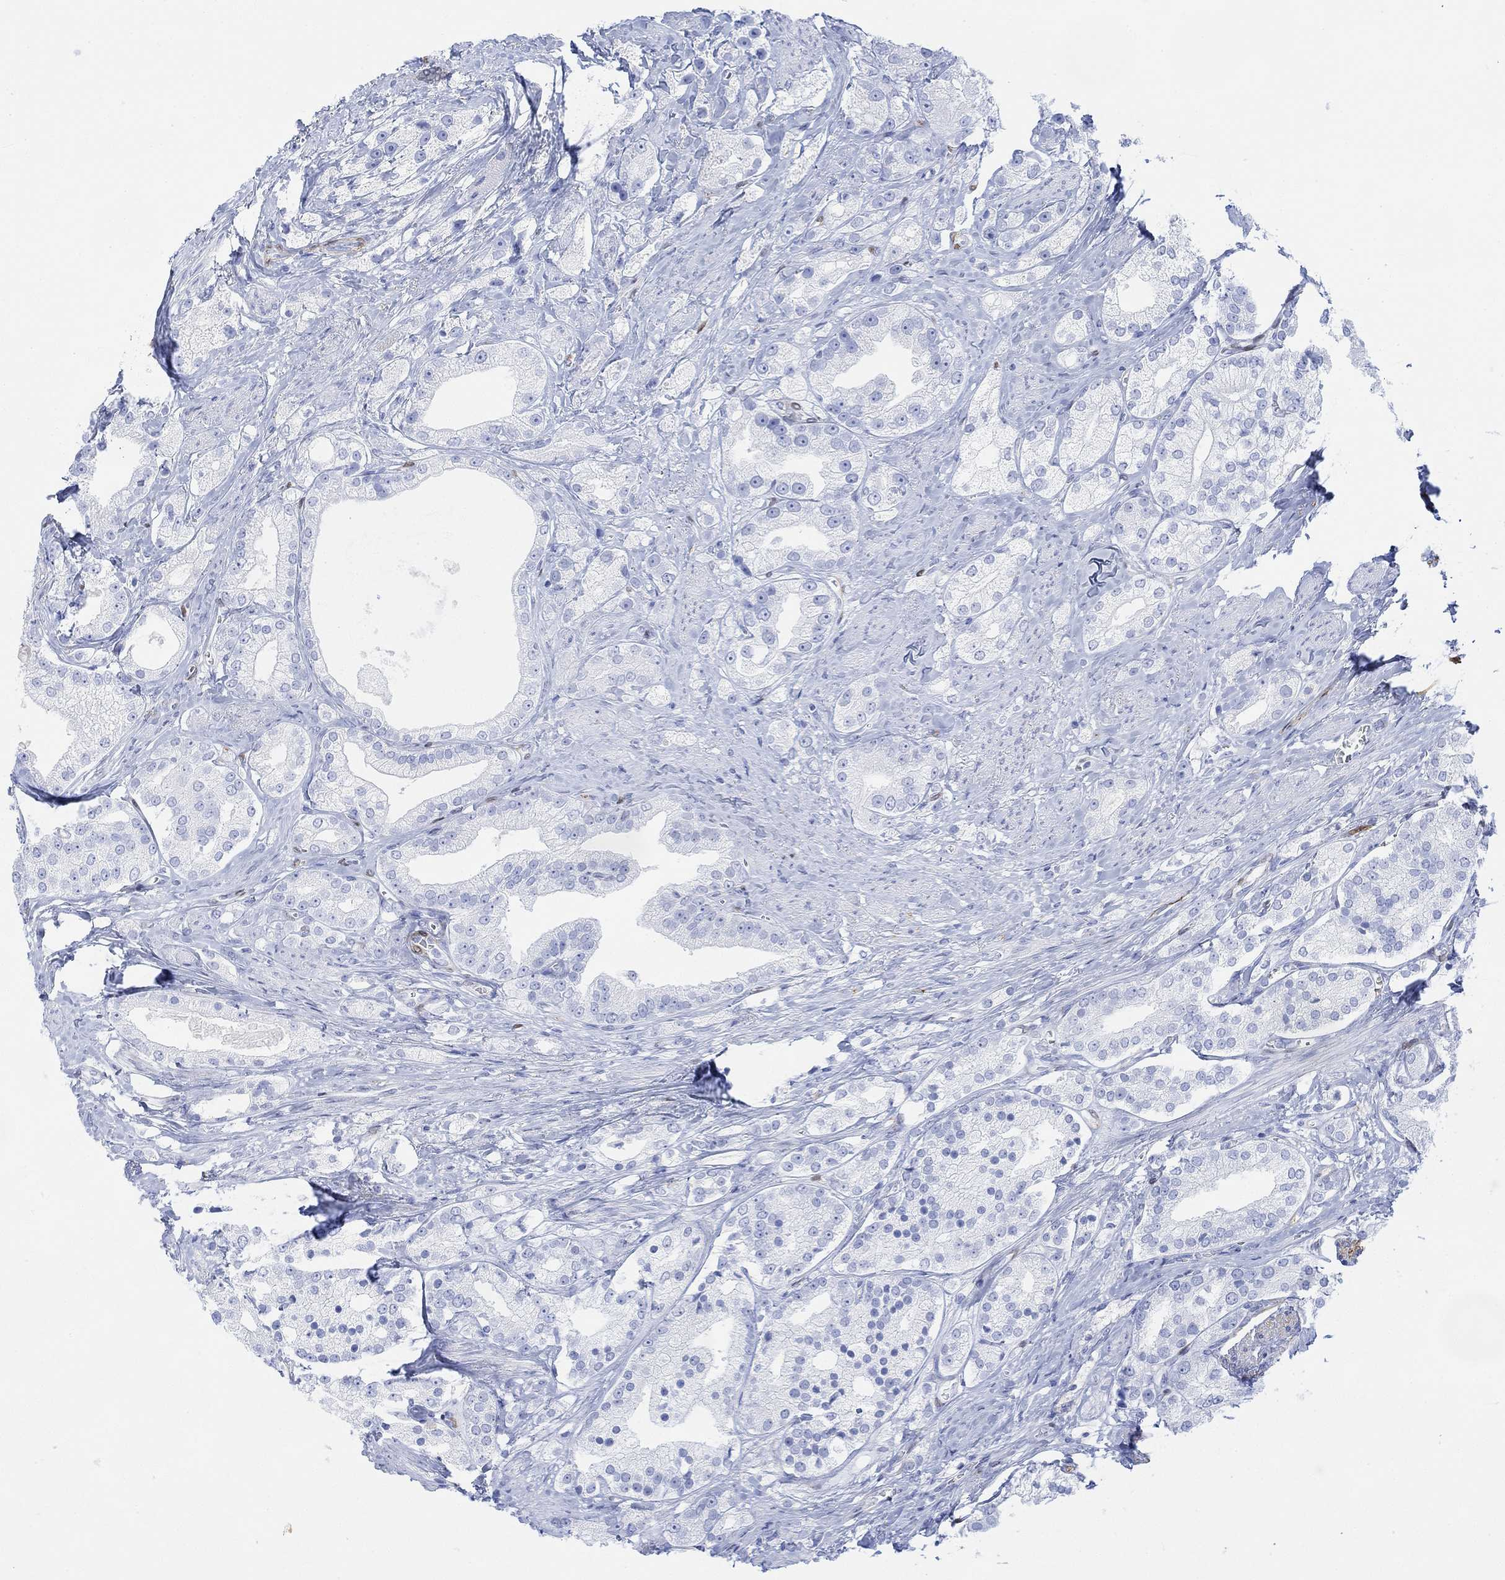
{"staining": {"intensity": "negative", "quantity": "none", "location": "none"}, "tissue": "prostate cancer", "cell_type": "Tumor cells", "image_type": "cancer", "snomed": [{"axis": "morphology", "description": "Adenocarcinoma, NOS"}, {"axis": "topography", "description": "Prostate and seminal vesicle, NOS"}, {"axis": "topography", "description": "Prostate"}], "caption": "This micrograph is of prostate cancer stained with immunohistochemistry (IHC) to label a protein in brown with the nuclei are counter-stained blue. There is no expression in tumor cells.", "gene": "TPPP3", "patient": {"sex": "male", "age": 67}}